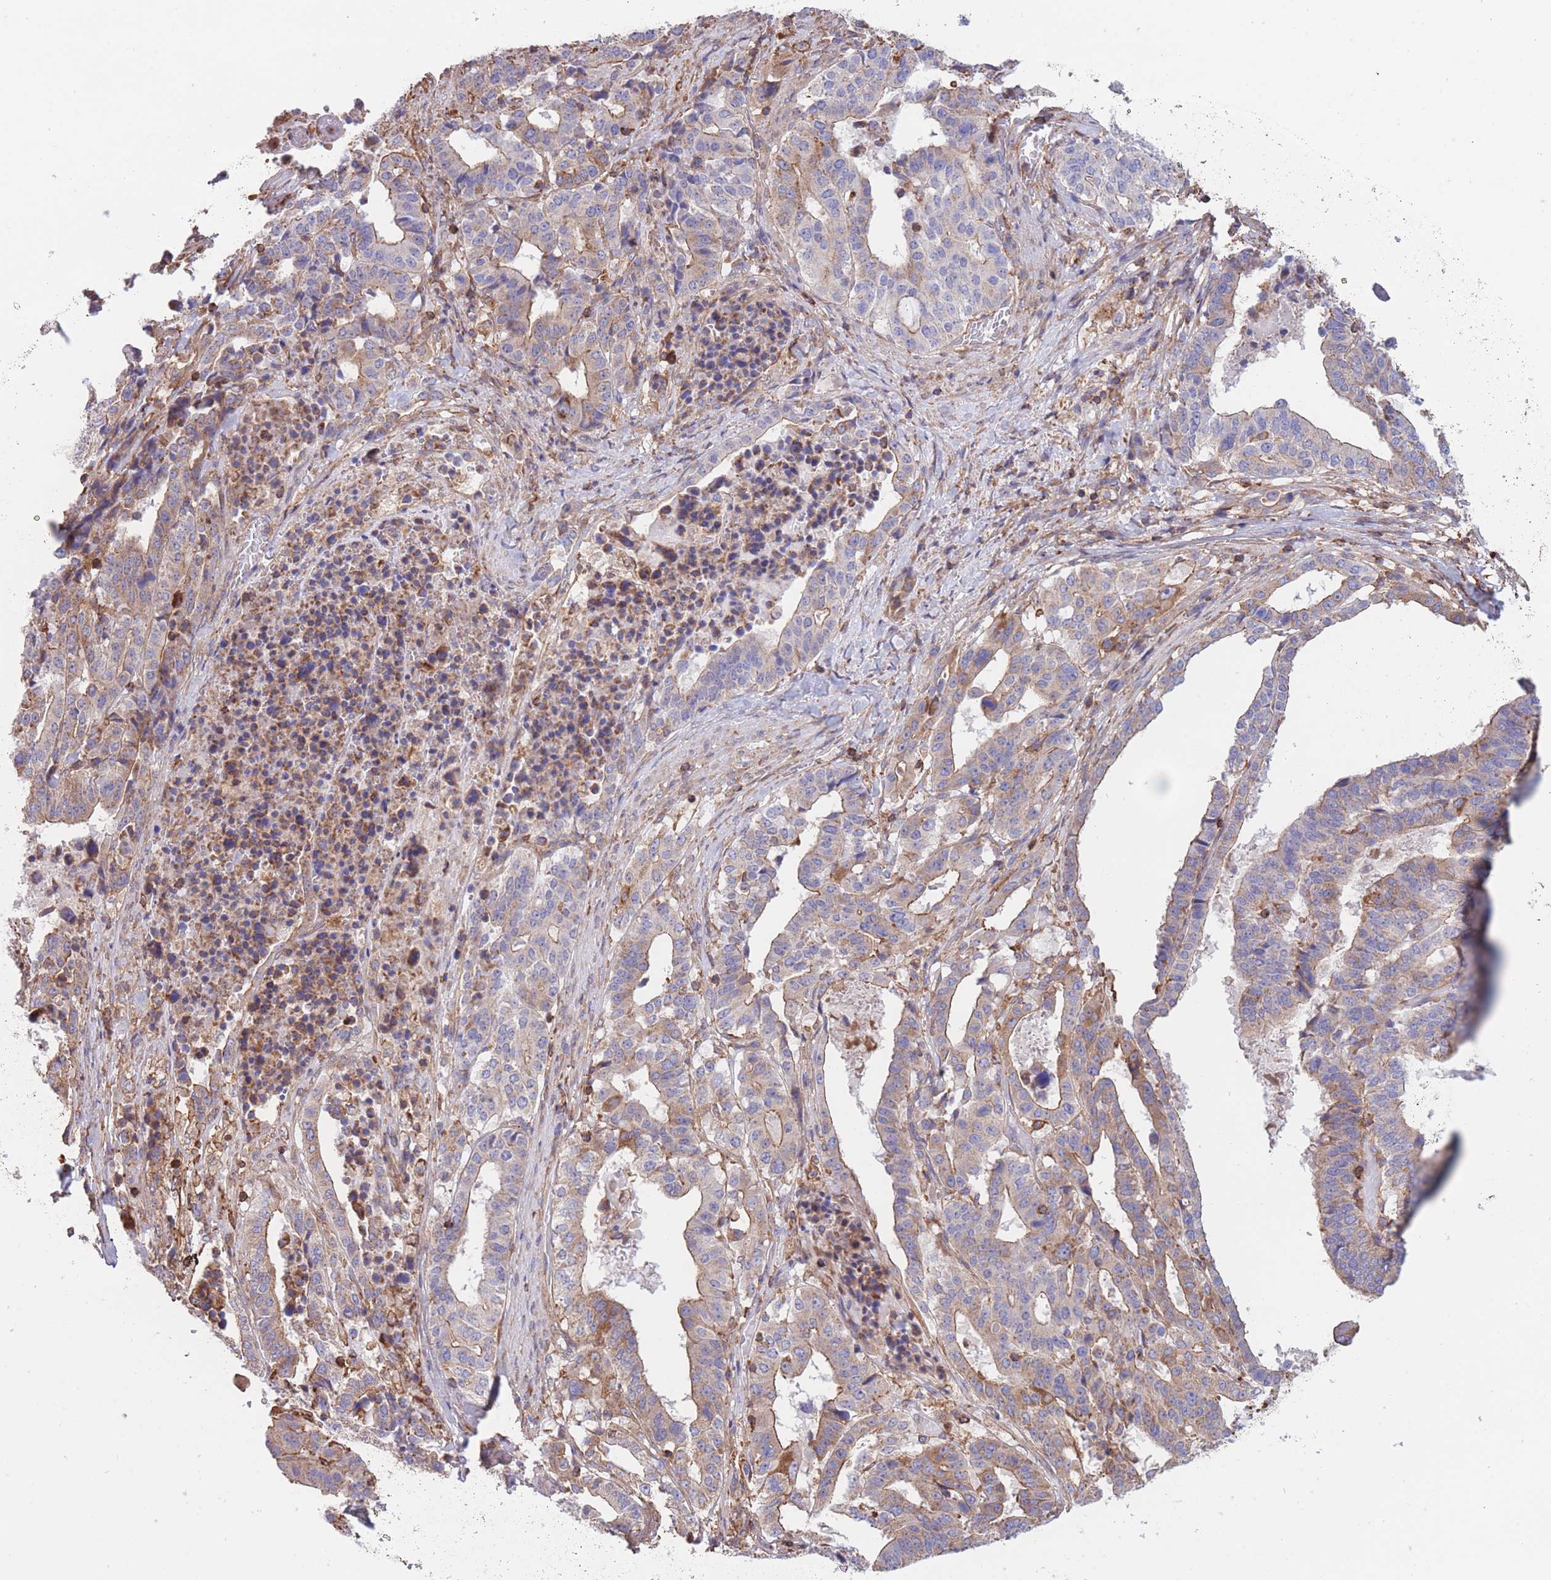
{"staining": {"intensity": "weak", "quantity": "25%-75%", "location": "cytoplasmic/membranous"}, "tissue": "stomach cancer", "cell_type": "Tumor cells", "image_type": "cancer", "snomed": [{"axis": "morphology", "description": "Adenocarcinoma, NOS"}, {"axis": "topography", "description": "Stomach"}], "caption": "Stomach cancer stained for a protein (brown) reveals weak cytoplasmic/membranous positive positivity in about 25%-75% of tumor cells.", "gene": "LRRN4CL", "patient": {"sex": "male", "age": 48}}